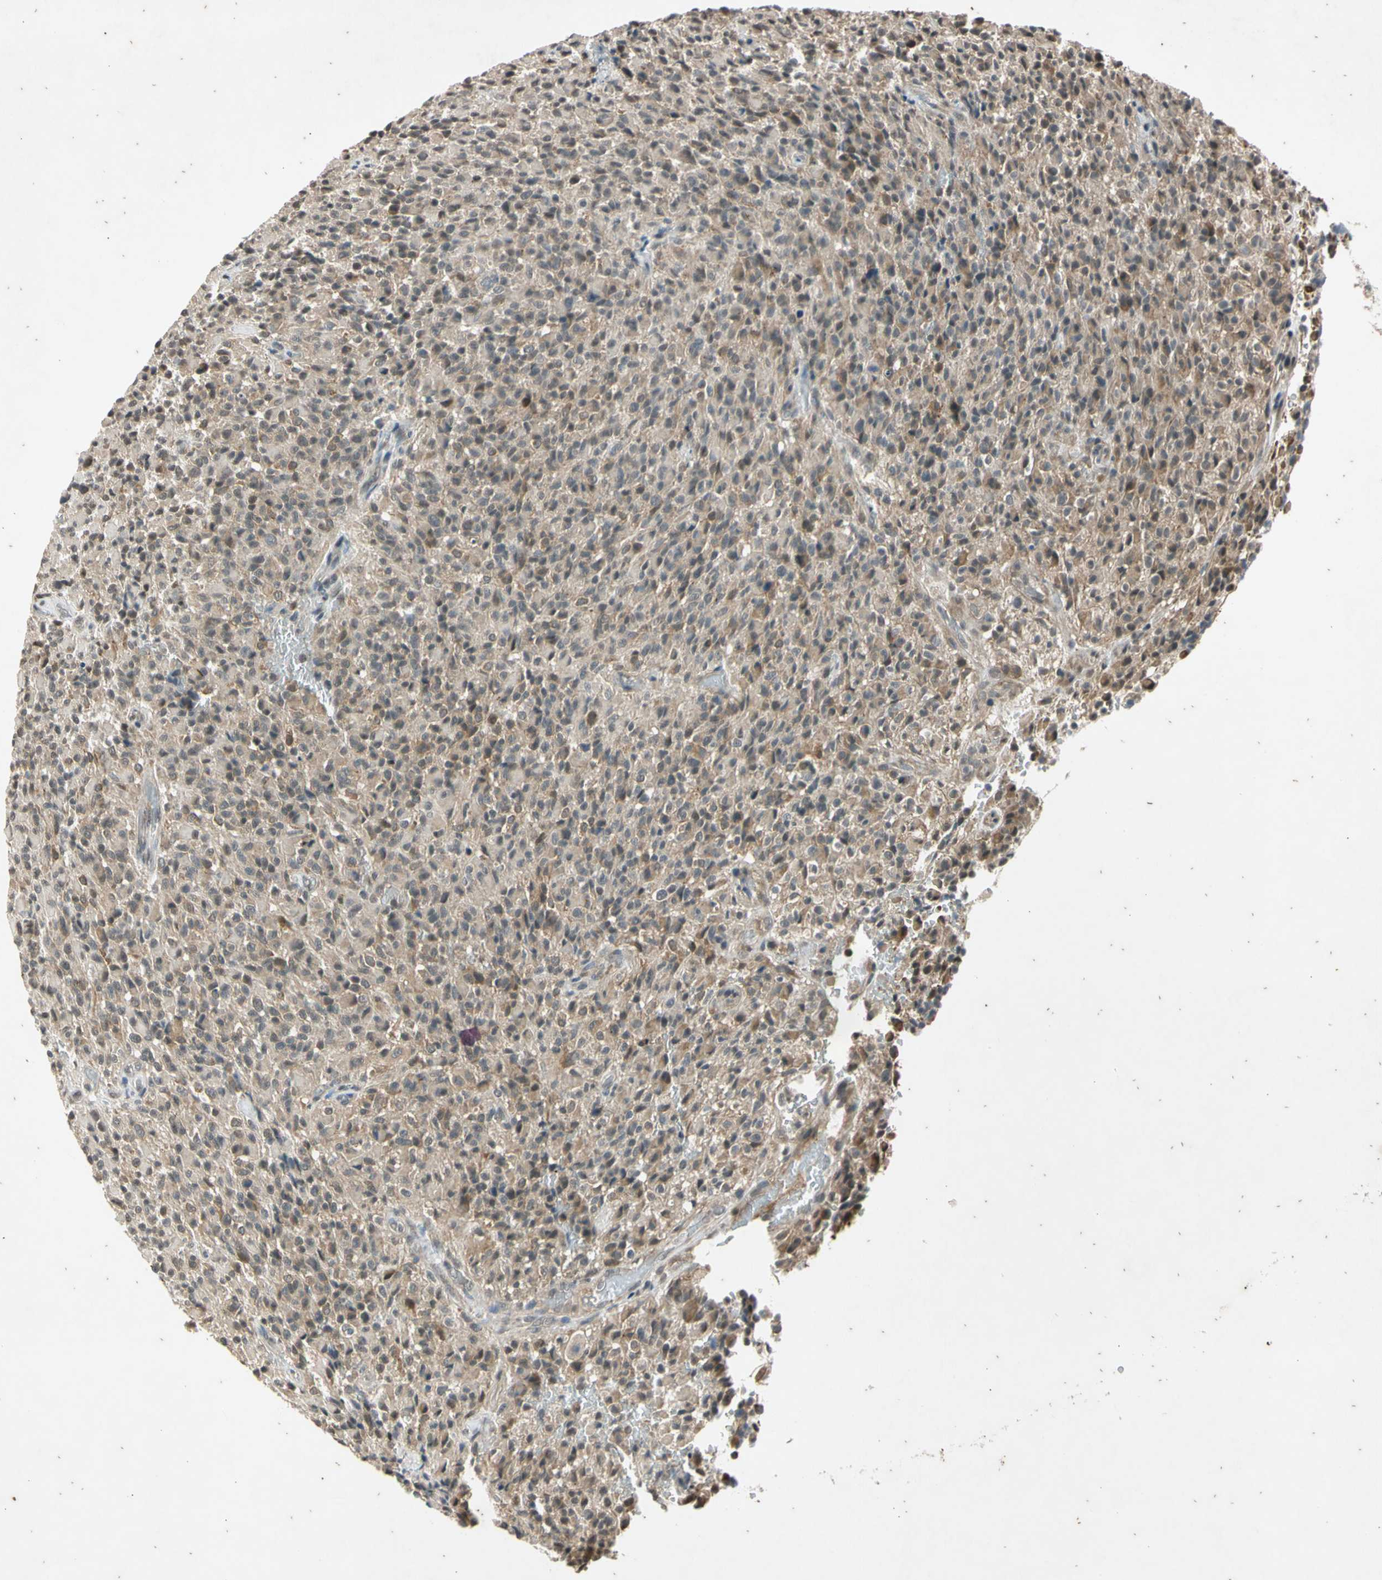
{"staining": {"intensity": "weak", "quantity": "25%-75%", "location": "cytoplasmic/membranous"}, "tissue": "glioma", "cell_type": "Tumor cells", "image_type": "cancer", "snomed": [{"axis": "morphology", "description": "Glioma, malignant, High grade"}, {"axis": "topography", "description": "Brain"}], "caption": "IHC (DAB (3,3'-diaminobenzidine)) staining of human glioma displays weak cytoplasmic/membranous protein staining in approximately 25%-75% of tumor cells.", "gene": "EFNB2", "patient": {"sex": "male", "age": 71}}